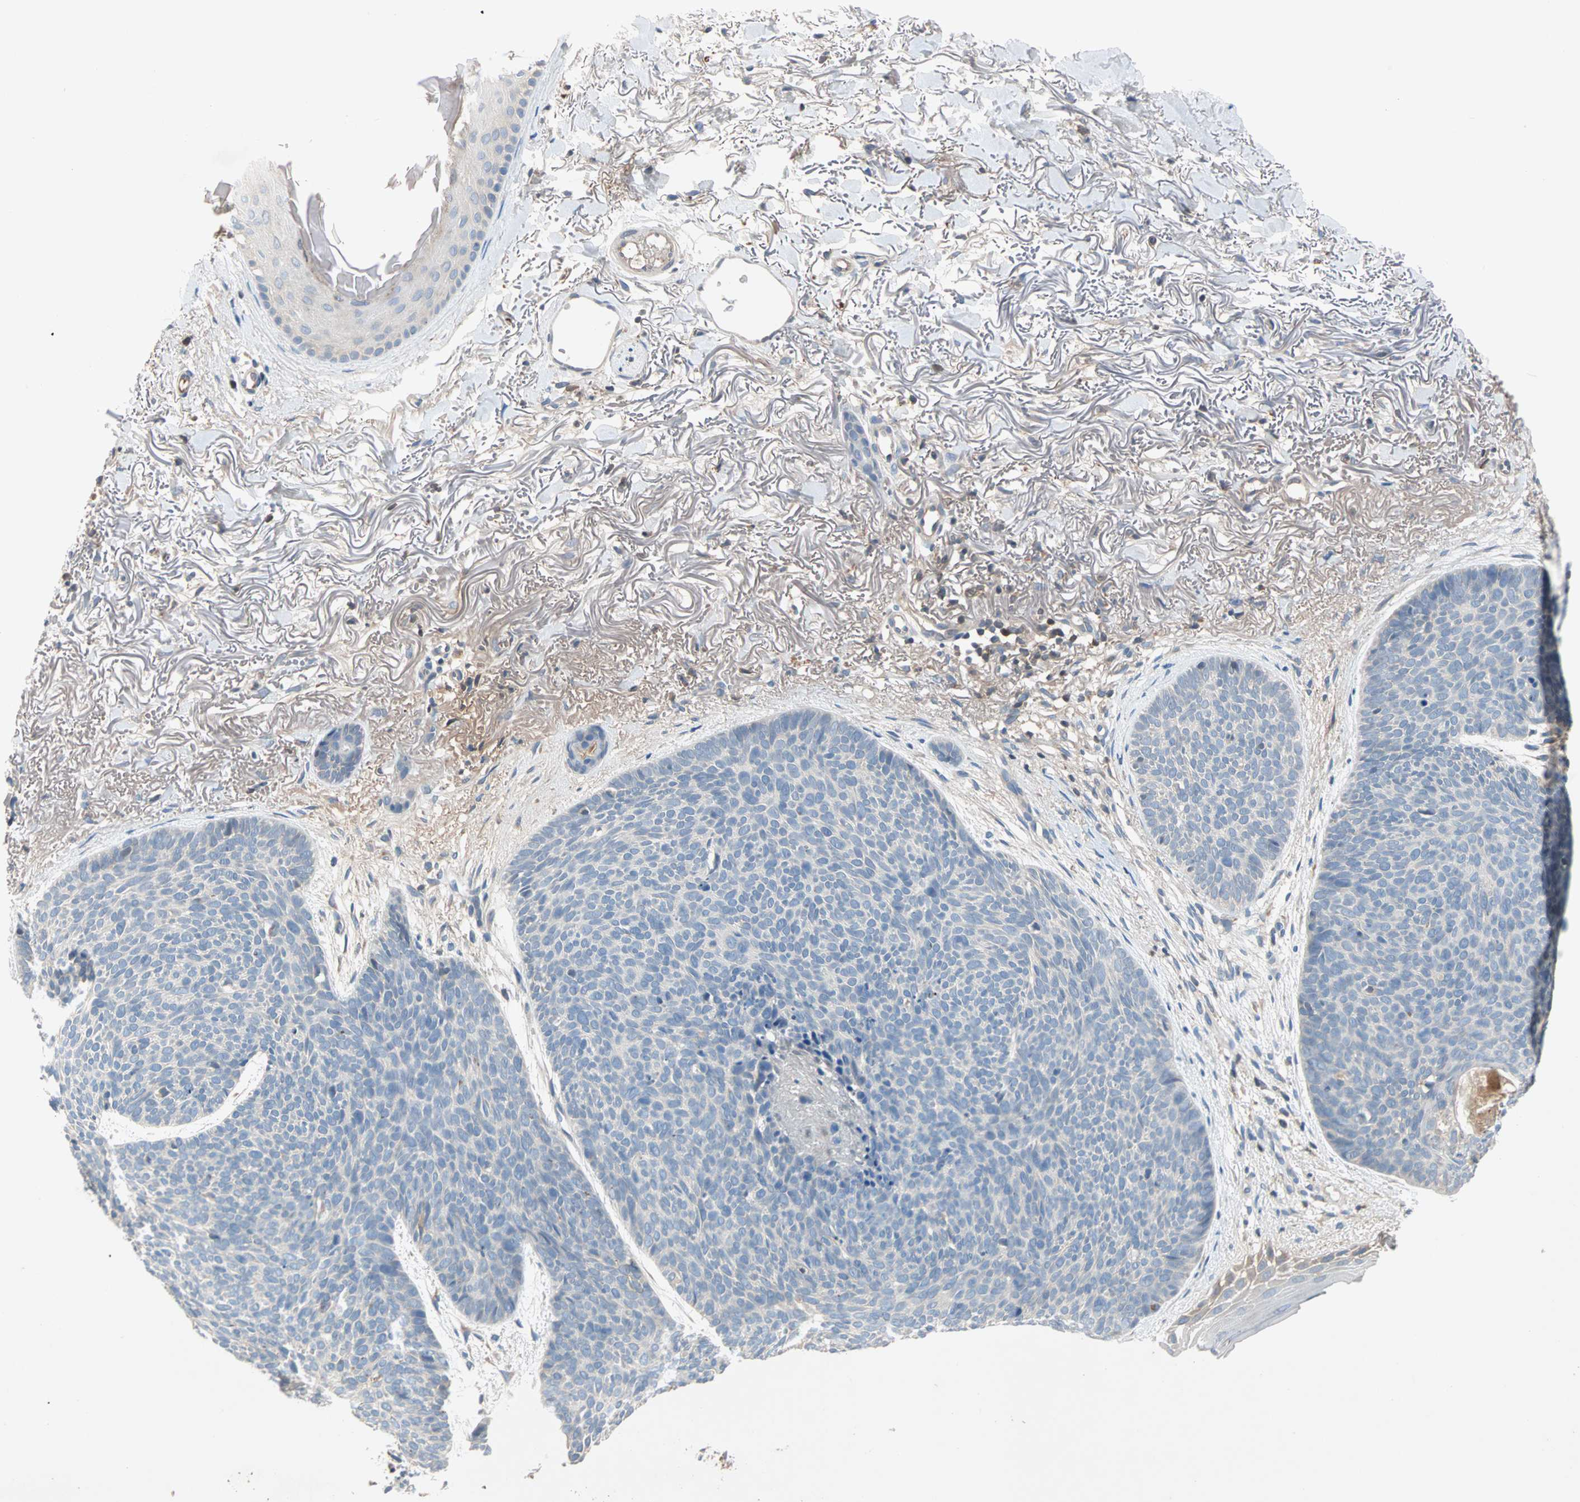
{"staining": {"intensity": "negative", "quantity": "none", "location": "none"}, "tissue": "skin cancer", "cell_type": "Tumor cells", "image_type": "cancer", "snomed": [{"axis": "morphology", "description": "Normal tissue, NOS"}, {"axis": "morphology", "description": "Basal cell carcinoma"}, {"axis": "topography", "description": "Skin"}], "caption": "Immunohistochemistry (IHC) micrograph of human skin cancer (basal cell carcinoma) stained for a protein (brown), which shows no expression in tumor cells.", "gene": "MAP4K1", "patient": {"sex": "female", "age": 70}}